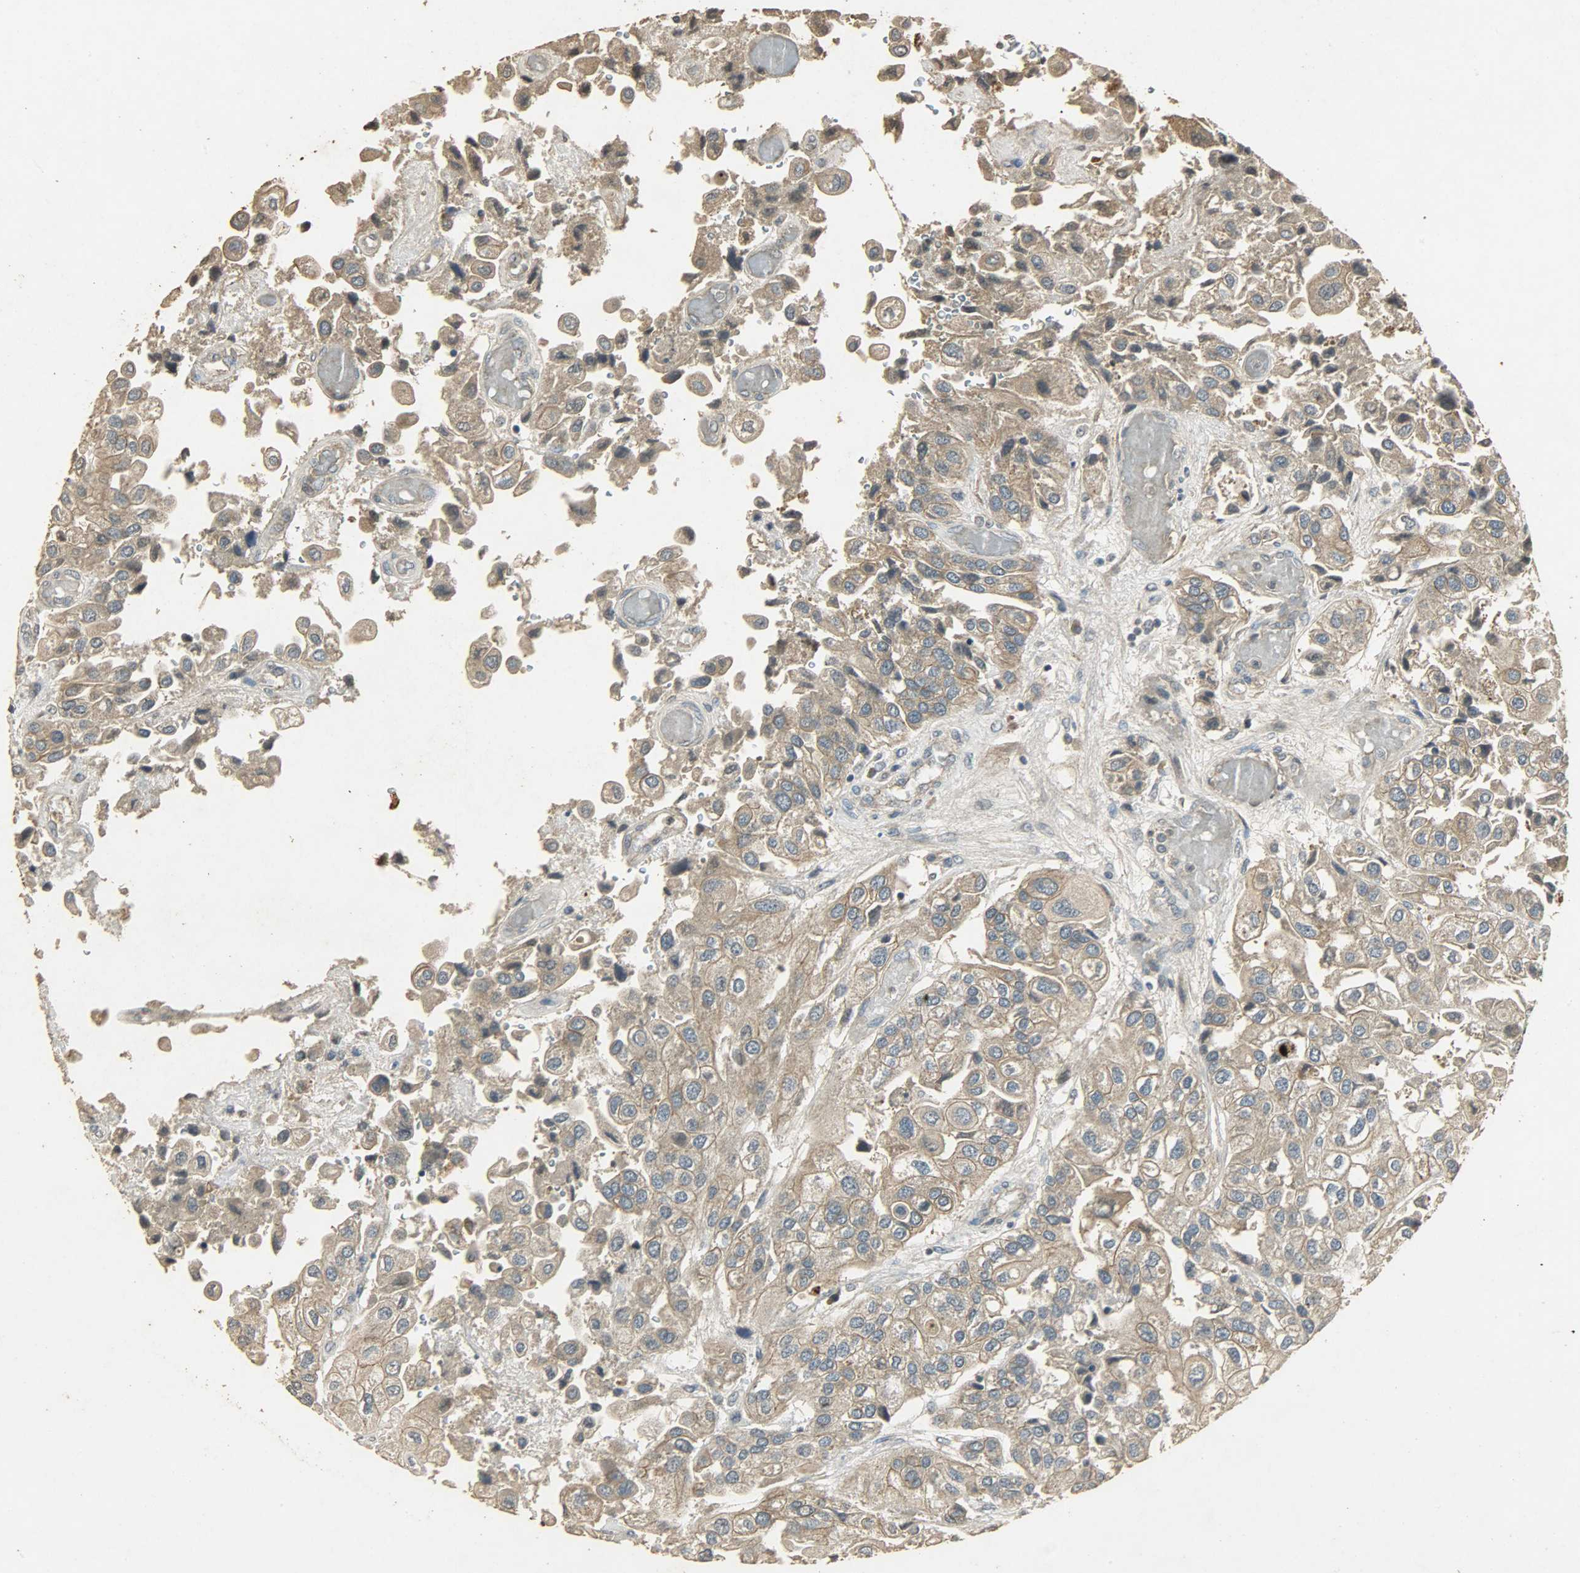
{"staining": {"intensity": "moderate", "quantity": ">75%", "location": "cytoplasmic/membranous"}, "tissue": "urothelial cancer", "cell_type": "Tumor cells", "image_type": "cancer", "snomed": [{"axis": "morphology", "description": "Urothelial carcinoma, High grade"}, {"axis": "topography", "description": "Urinary bladder"}], "caption": "A brown stain shows moderate cytoplasmic/membranous staining of a protein in human urothelial cancer tumor cells.", "gene": "ATP2B1", "patient": {"sex": "female", "age": 64}}